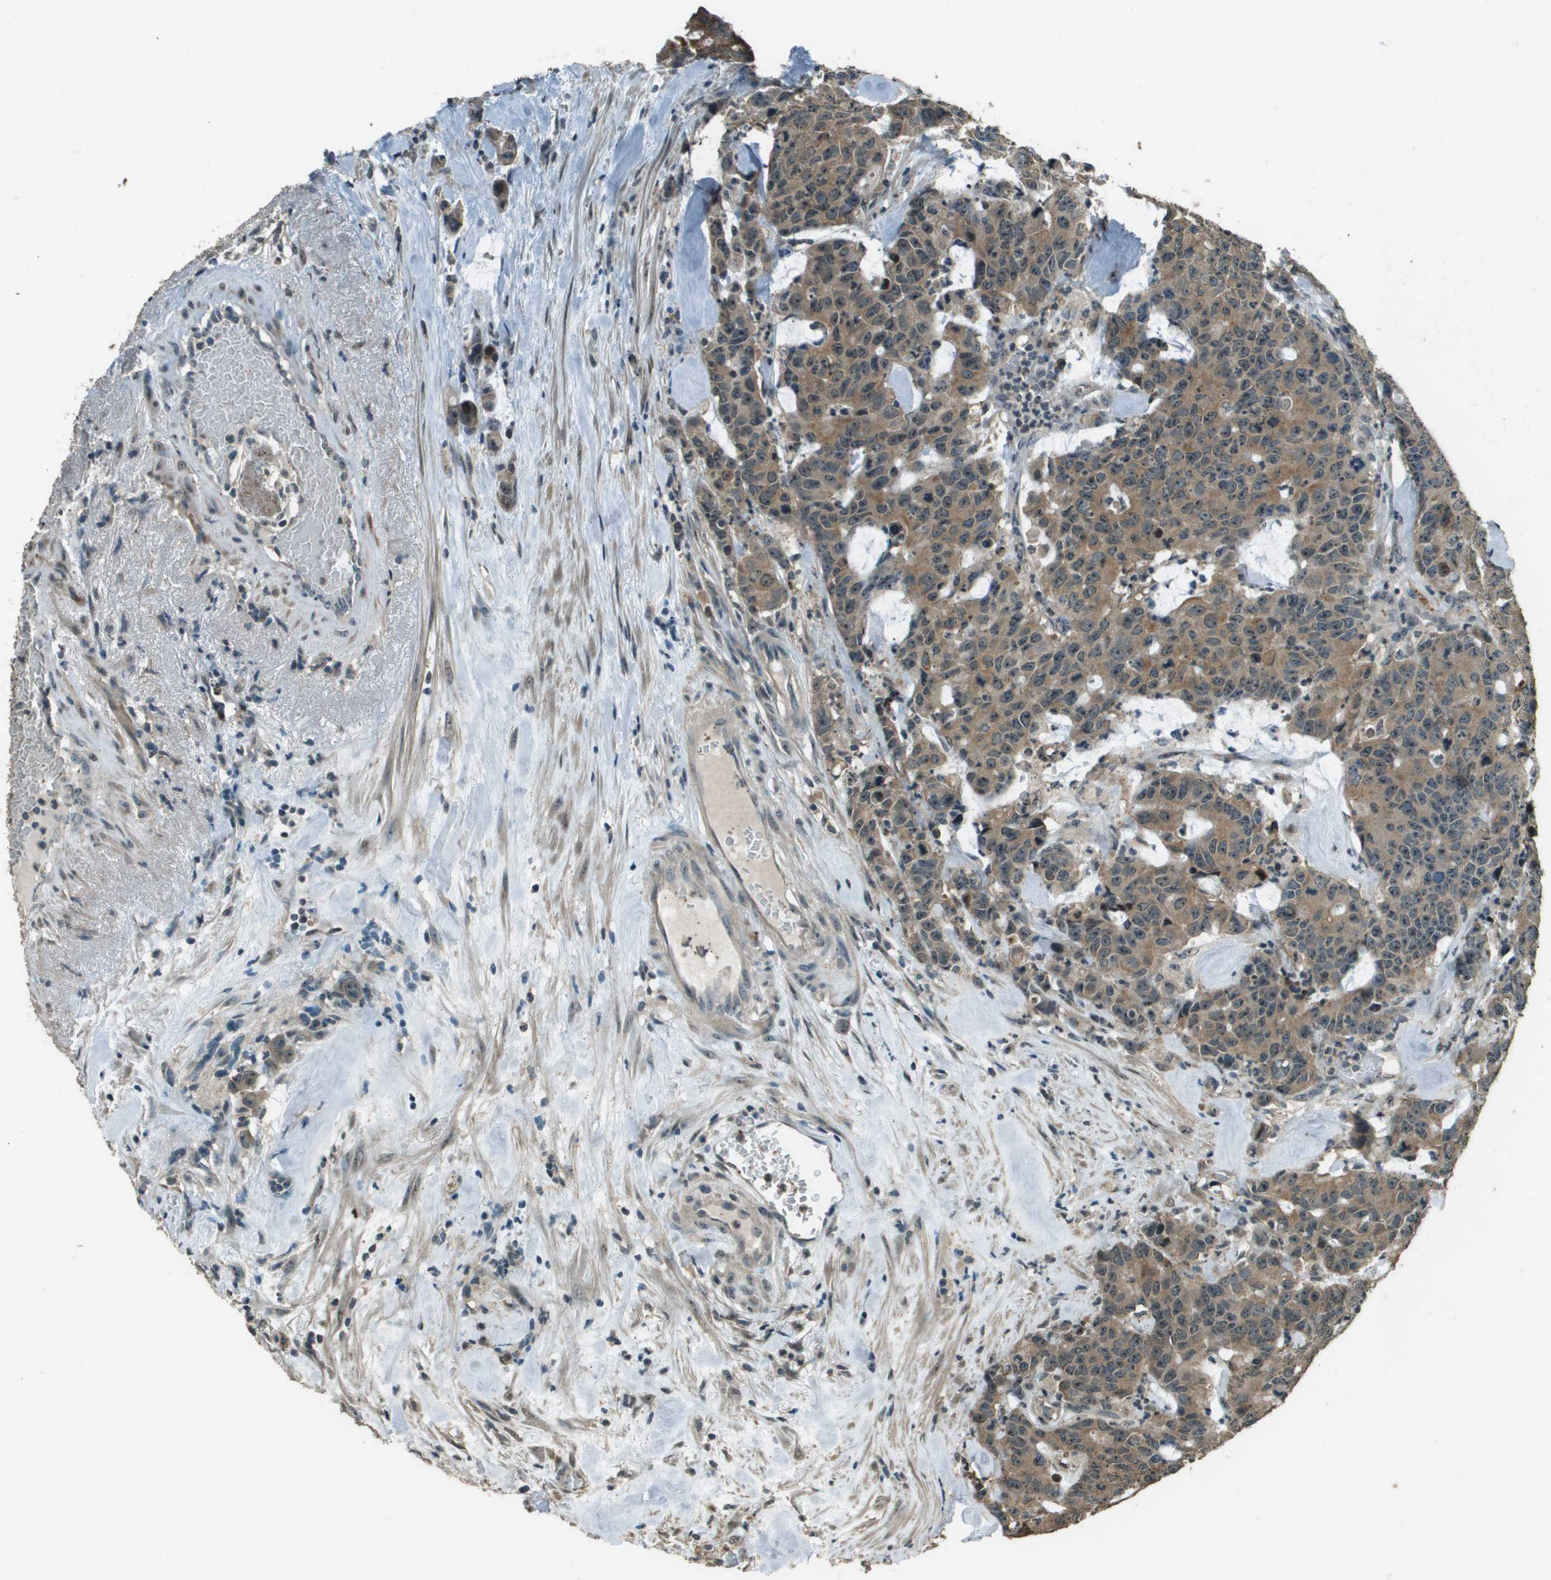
{"staining": {"intensity": "moderate", "quantity": ">75%", "location": "cytoplasmic/membranous"}, "tissue": "colorectal cancer", "cell_type": "Tumor cells", "image_type": "cancer", "snomed": [{"axis": "morphology", "description": "Adenocarcinoma, NOS"}, {"axis": "topography", "description": "Colon"}], "caption": "Colorectal adenocarcinoma was stained to show a protein in brown. There is medium levels of moderate cytoplasmic/membranous staining in about >75% of tumor cells.", "gene": "SDC3", "patient": {"sex": "female", "age": 86}}